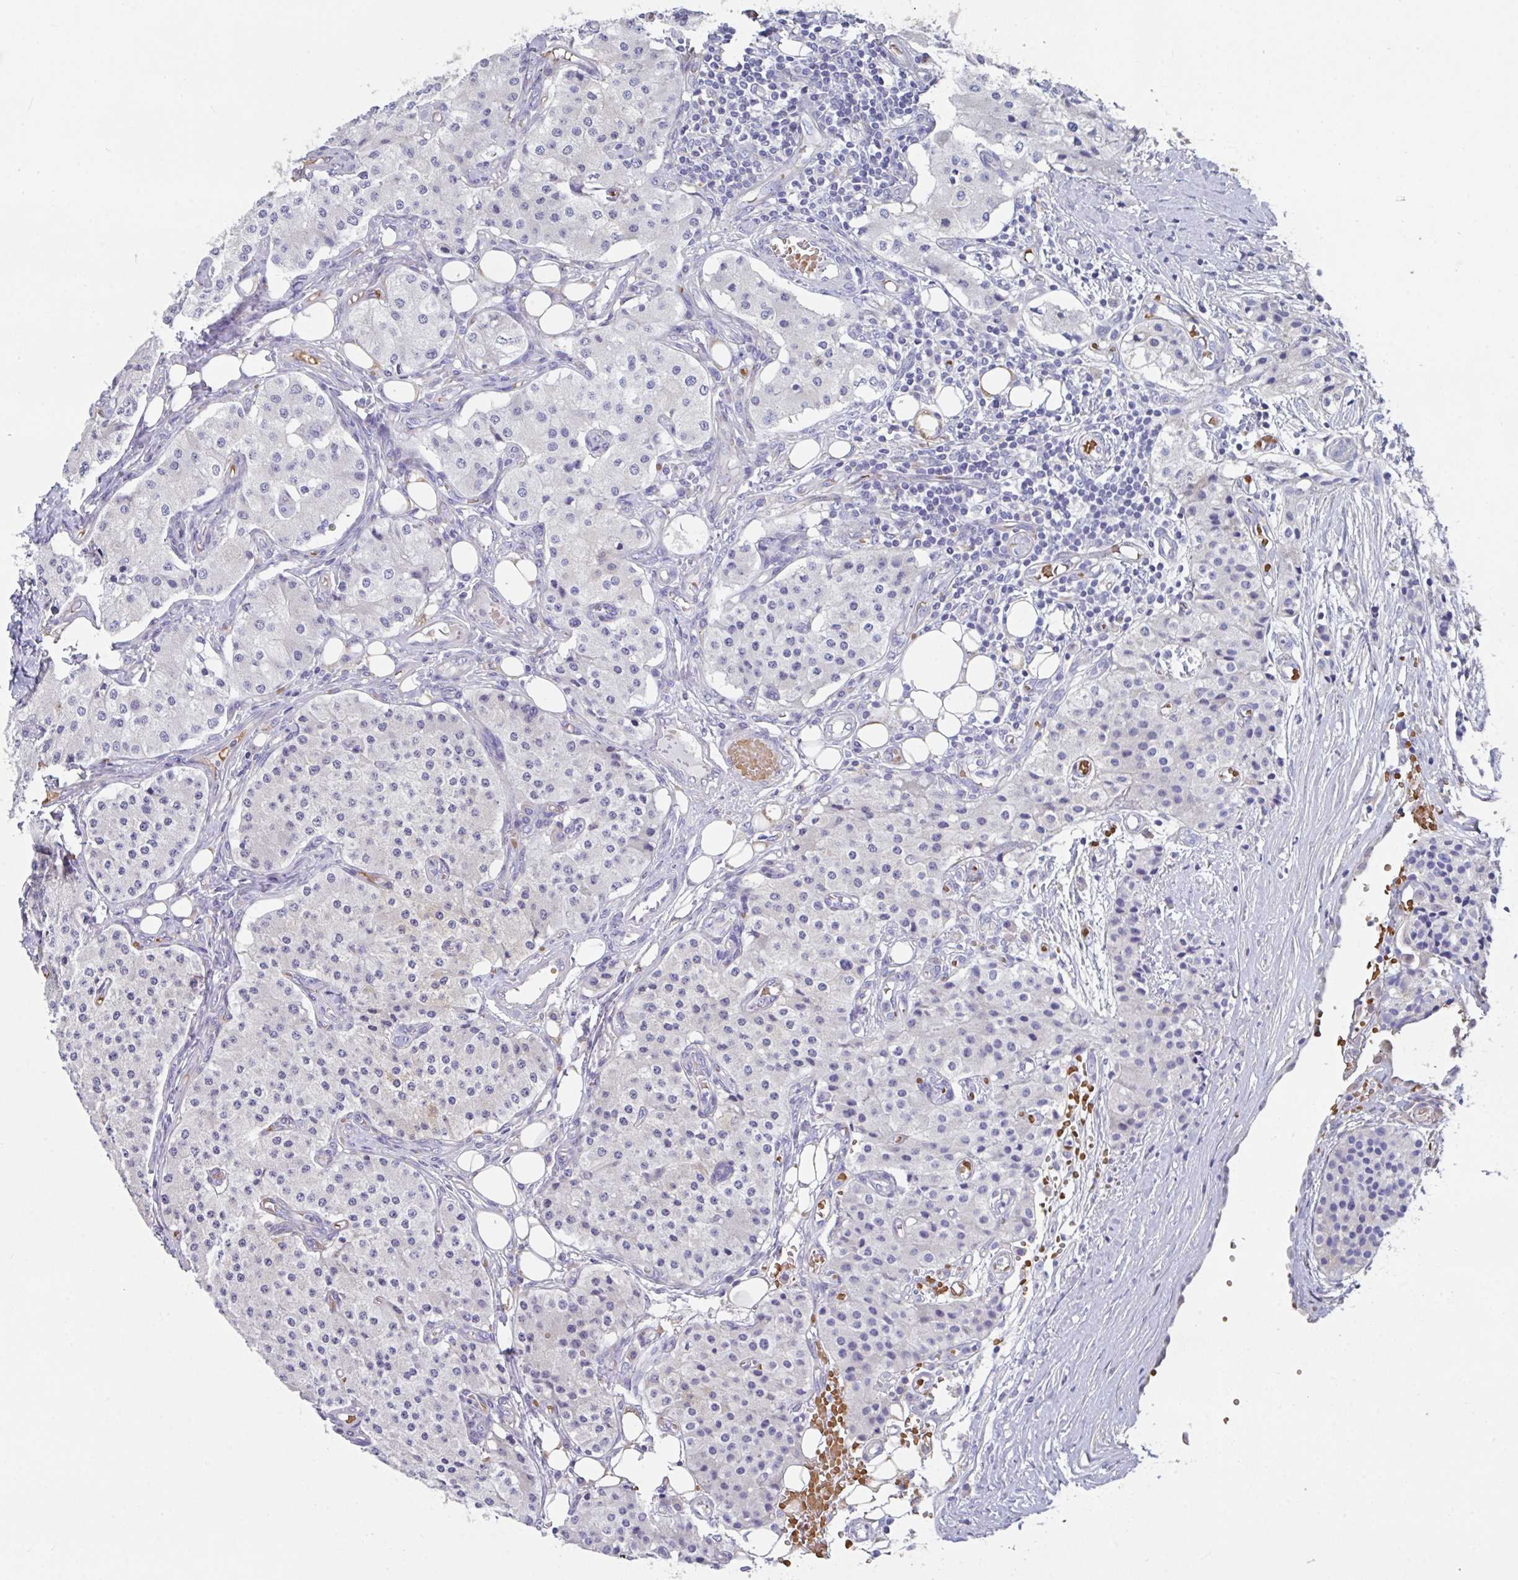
{"staining": {"intensity": "negative", "quantity": "none", "location": "none"}, "tissue": "carcinoid", "cell_type": "Tumor cells", "image_type": "cancer", "snomed": [{"axis": "morphology", "description": "Carcinoid, malignant, NOS"}, {"axis": "topography", "description": "Colon"}], "caption": "Carcinoid was stained to show a protein in brown. There is no significant expression in tumor cells. The staining was performed using DAB (3,3'-diaminobenzidine) to visualize the protein expression in brown, while the nuclei were stained in blue with hematoxylin (Magnification: 20x).", "gene": "TFAP2C", "patient": {"sex": "female", "age": 52}}